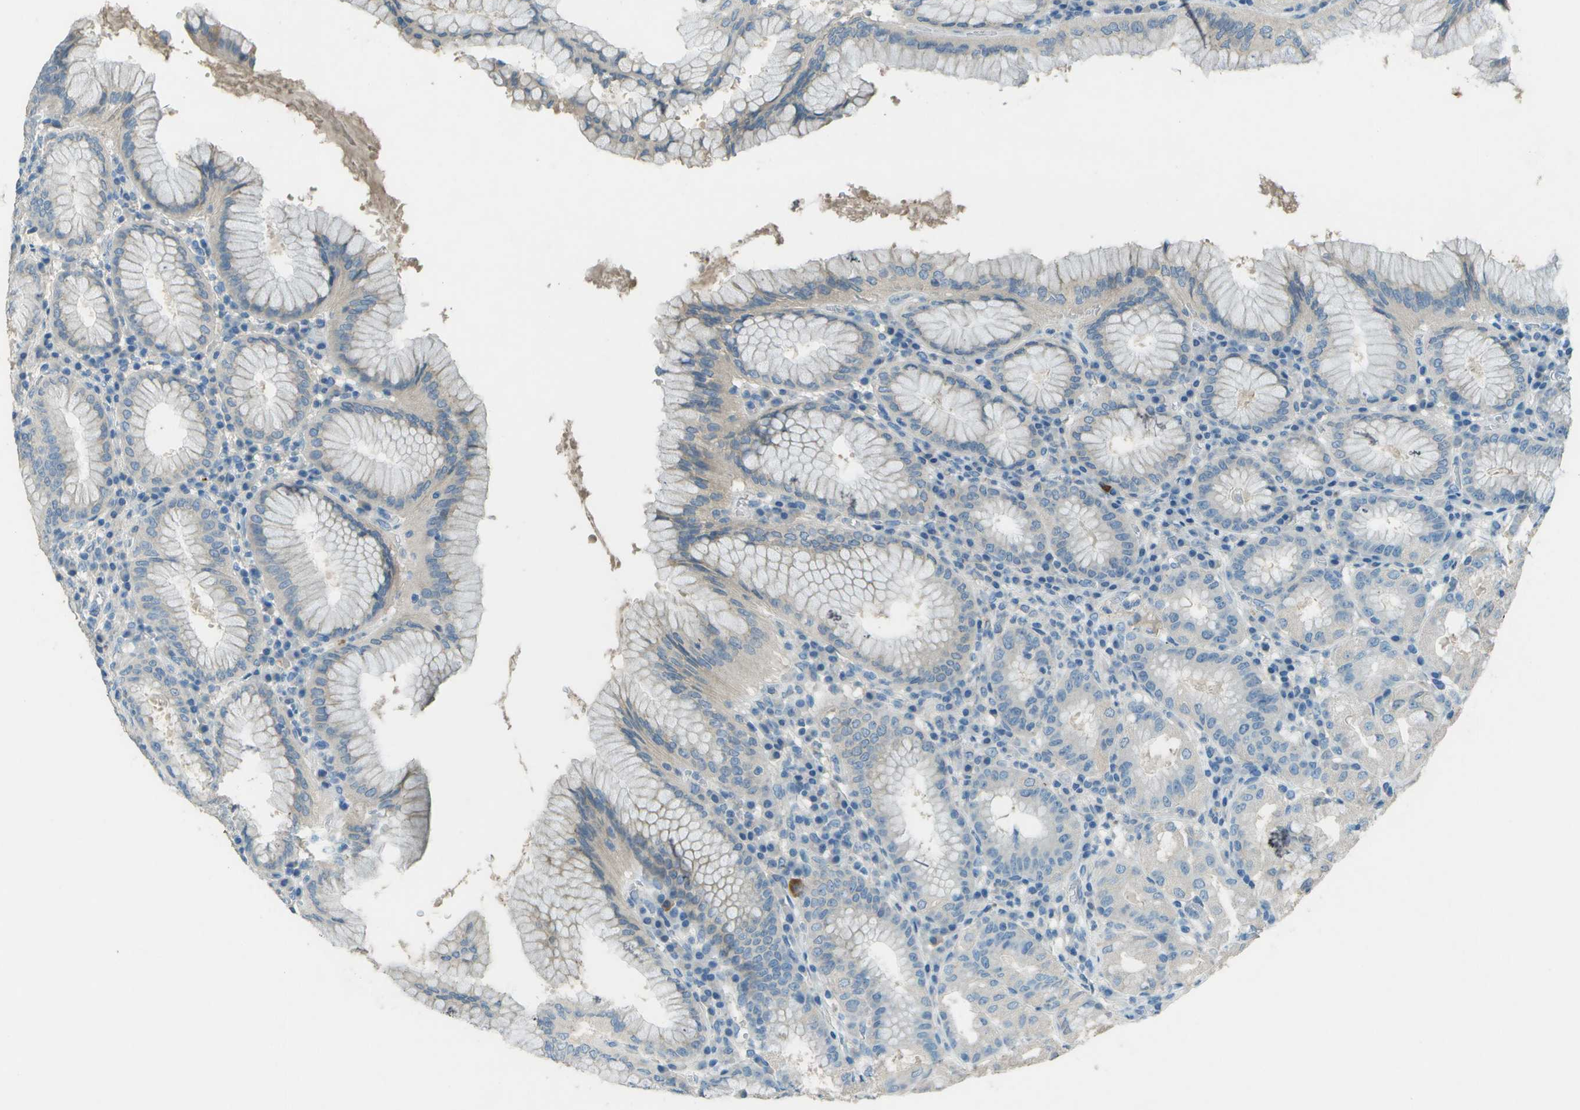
{"staining": {"intensity": "weak", "quantity": "25%-75%", "location": "cytoplasmic/membranous"}, "tissue": "stomach", "cell_type": "Glandular cells", "image_type": "normal", "snomed": [{"axis": "morphology", "description": "Normal tissue, NOS"}, {"axis": "topography", "description": "Stomach"}, {"axis": "topography", "description": "Stomach, lower"}], "caption": "A high-resolution micrograph shows immunohistochemistry (IHC) staining of unremarkable stomach, which shows weak cytoplasmic/membranous positivity in approximately 25%-75% of glandular cells.", "gene": "LGI2", "patient": {"sex": "female", "age": 56}}